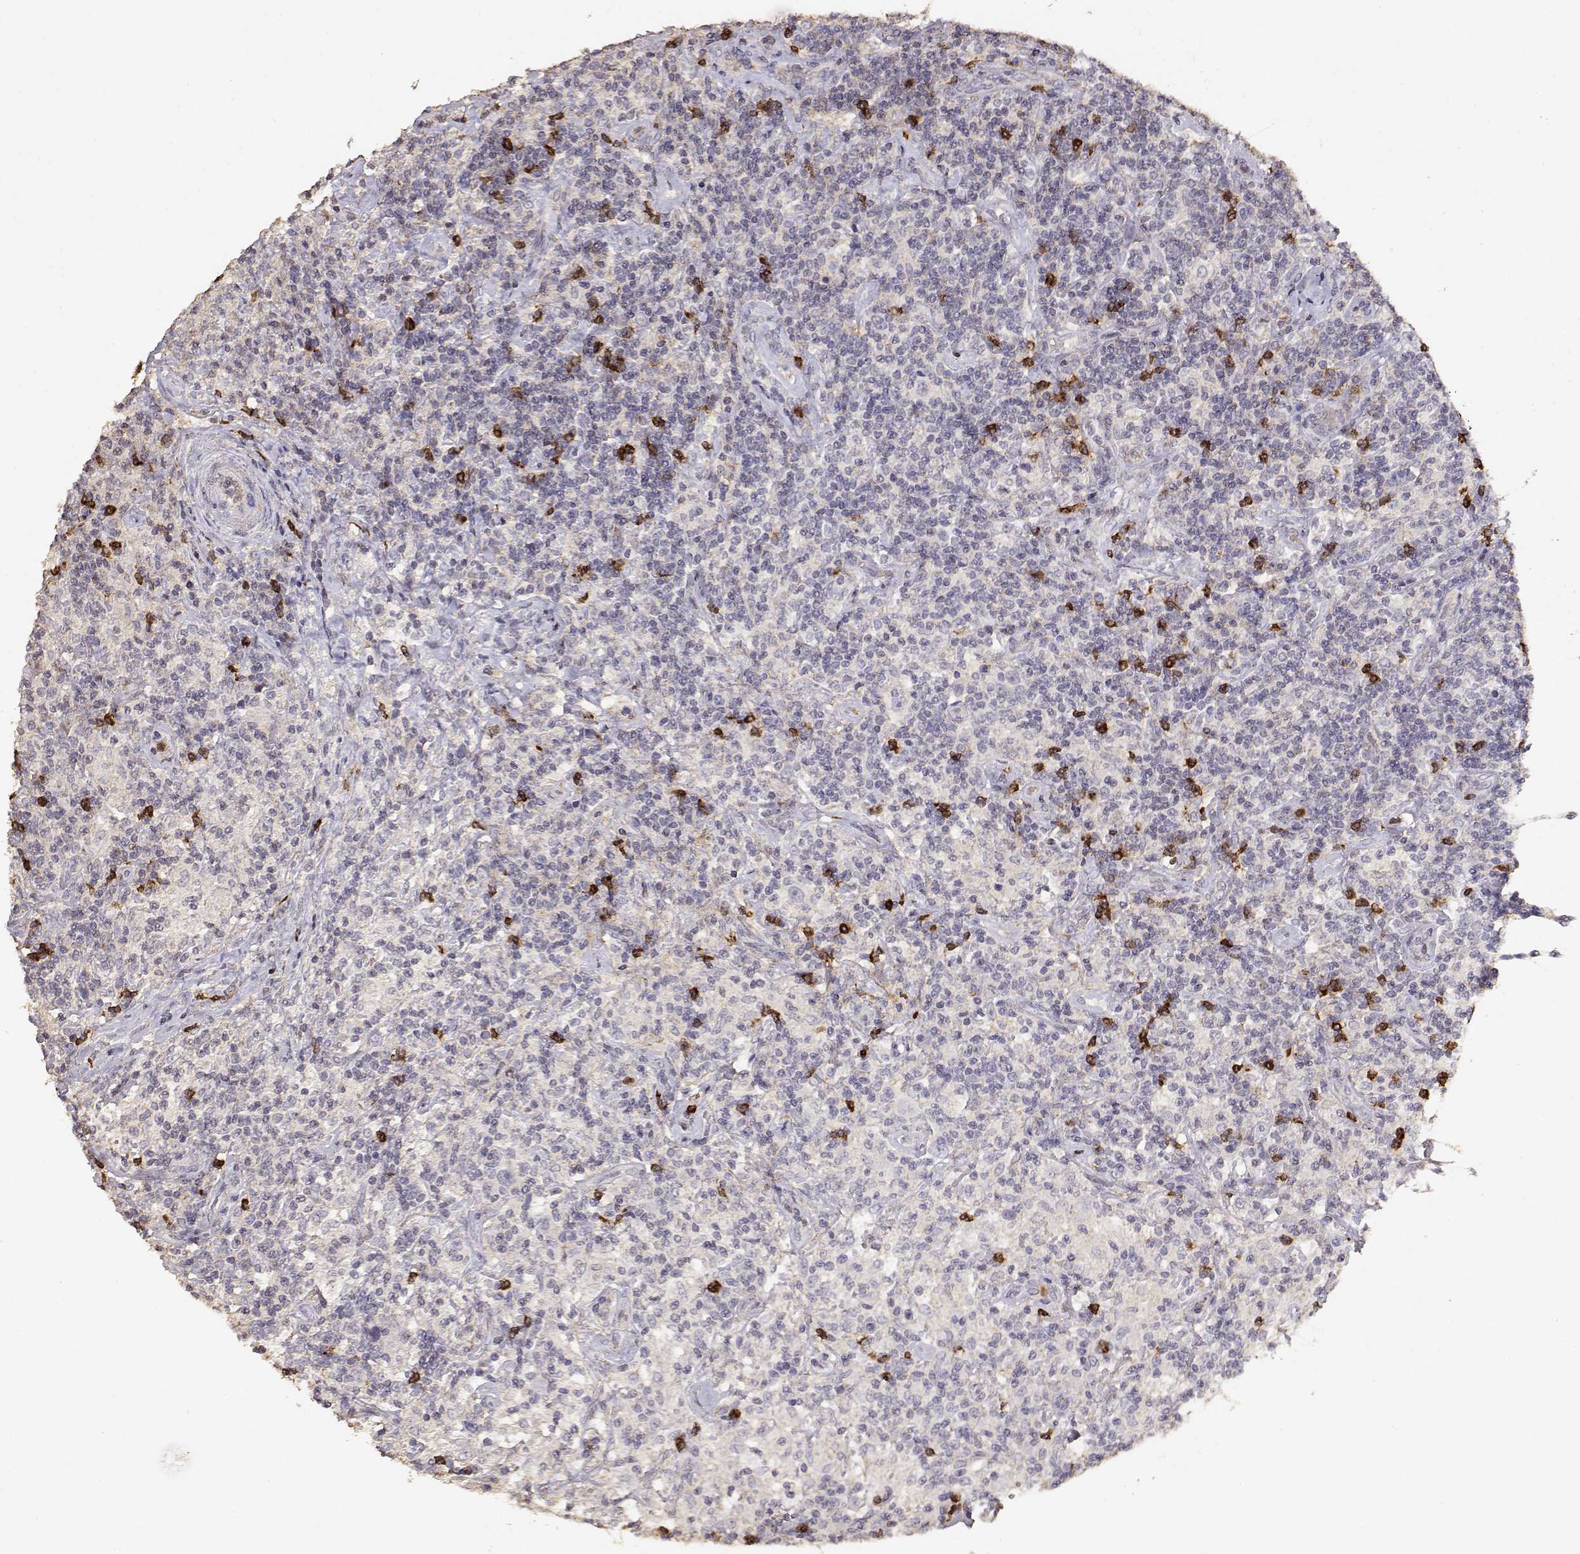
{"staining": {"intensity": "negative", "quantity": "none", "location": "none"}, "tissue": "lymphoma", "cell_type": "Tumor cells", "image_type": "cancer", "snomed": [{"axis": "morphology", "description": "Hodgkin's disease, NOS"}, {"axis": "topography", "description": "Lymph node"}], "caption": "Protein analysis of lymphoma displays no significant positivity in tumor cells.", "gene": "TNFRSF10C", "patient": {"sex": "male", "age": 70}}